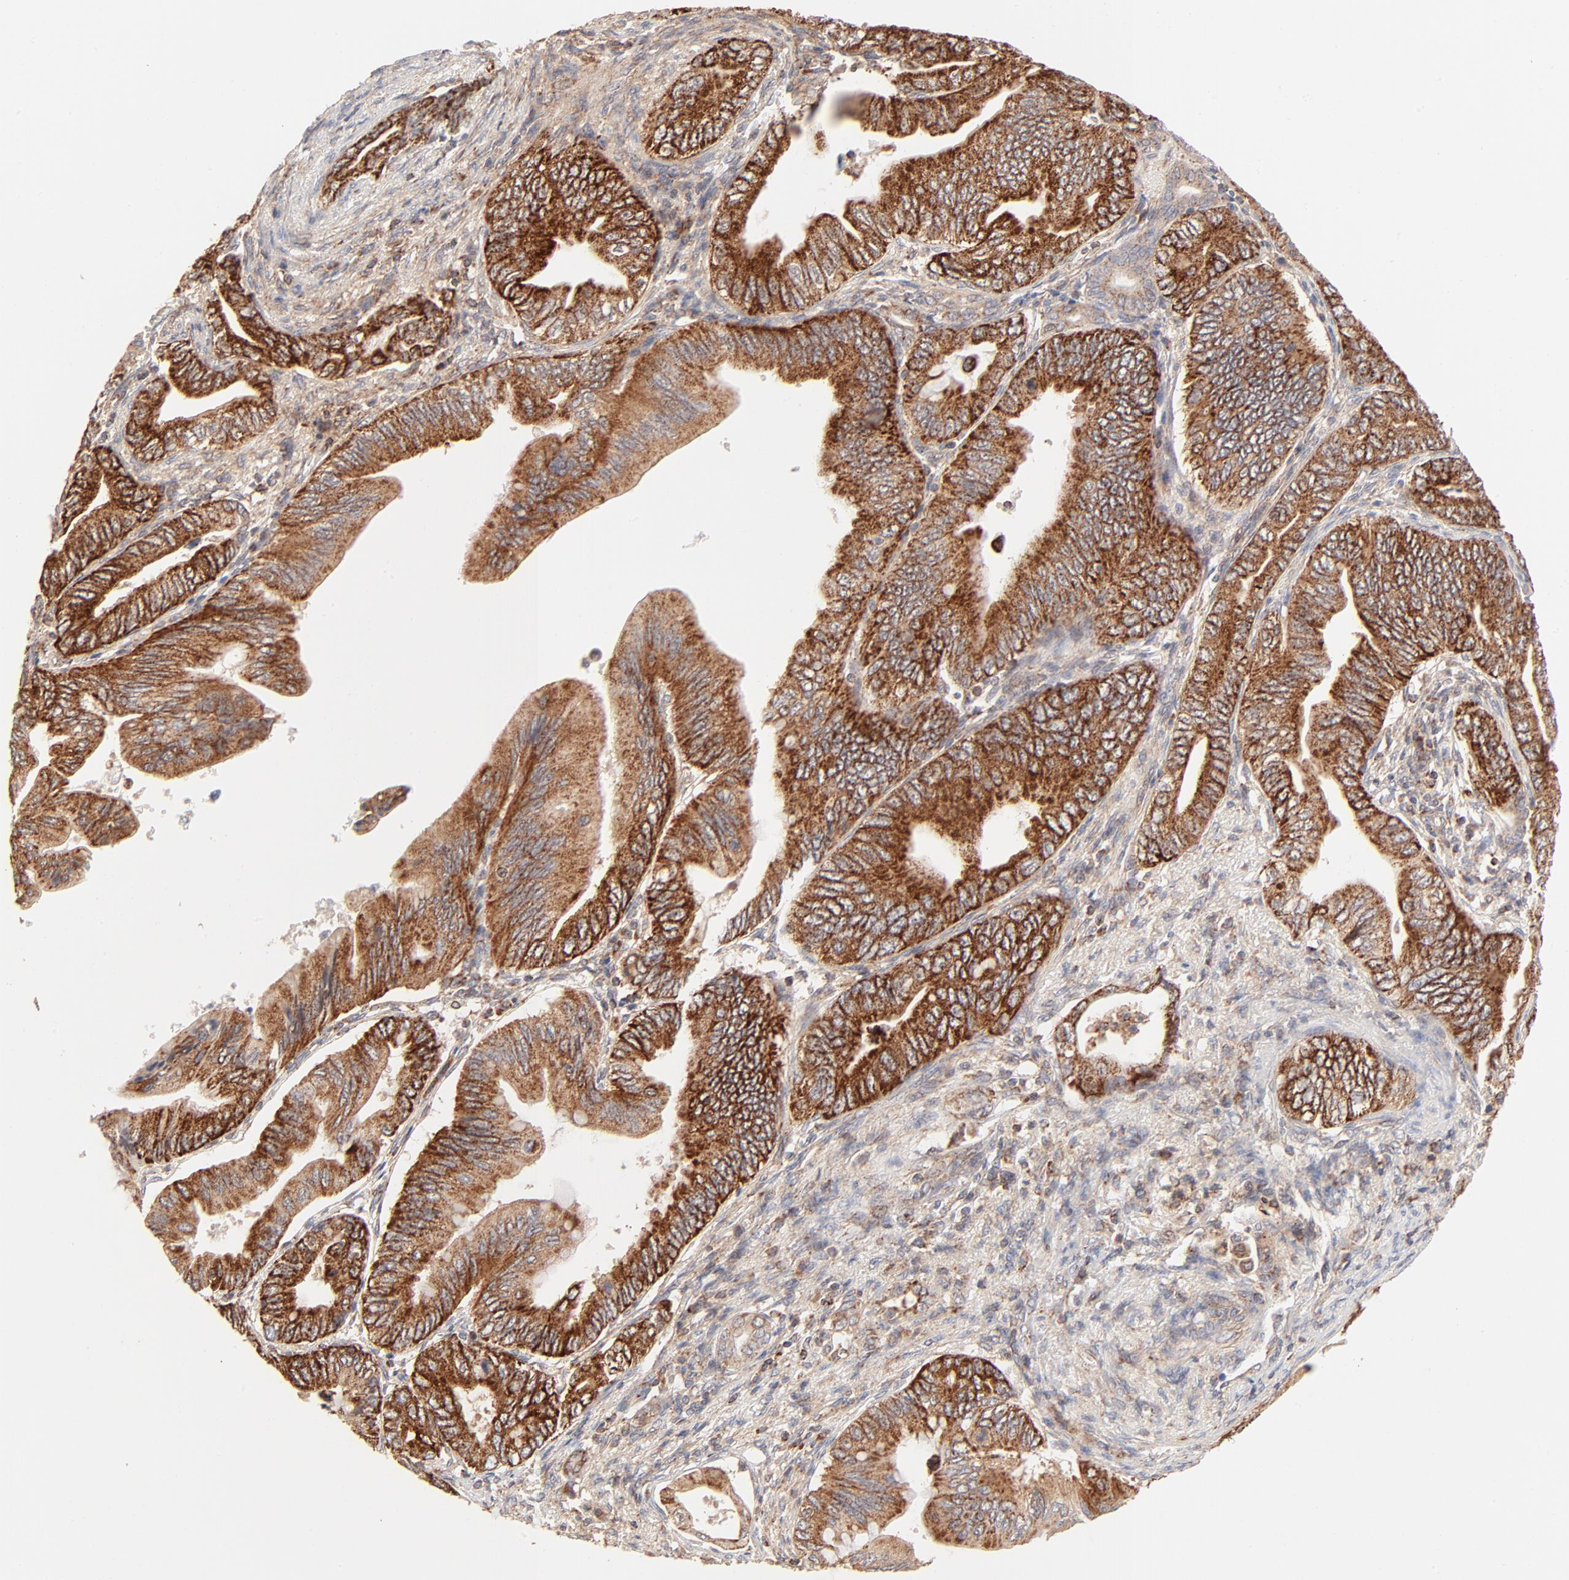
{"staining": {"intensity": "strong", "quantity": ">75%", "location": "cytoplasmic/membranous"}, "tissue": "pancreatic cancer", "cell_type": "Tumor cells", "image_type": "cancer", "snomed": [{"axis": "morphology", "description": "Adenocarcinoma, NOS"}, {"axis": "topography", "description": "Pancreas"}], "caption": "Protein expression analysis of human pancreatic cancer reveals strong cytoplasmic/membranous staining in about >75% of tumor cells. Ihc stains the protein of interest in brown and the nuclei are stained blue.", "gene": "CSPG4", "patient": {"sex": "female", "age": 66}}